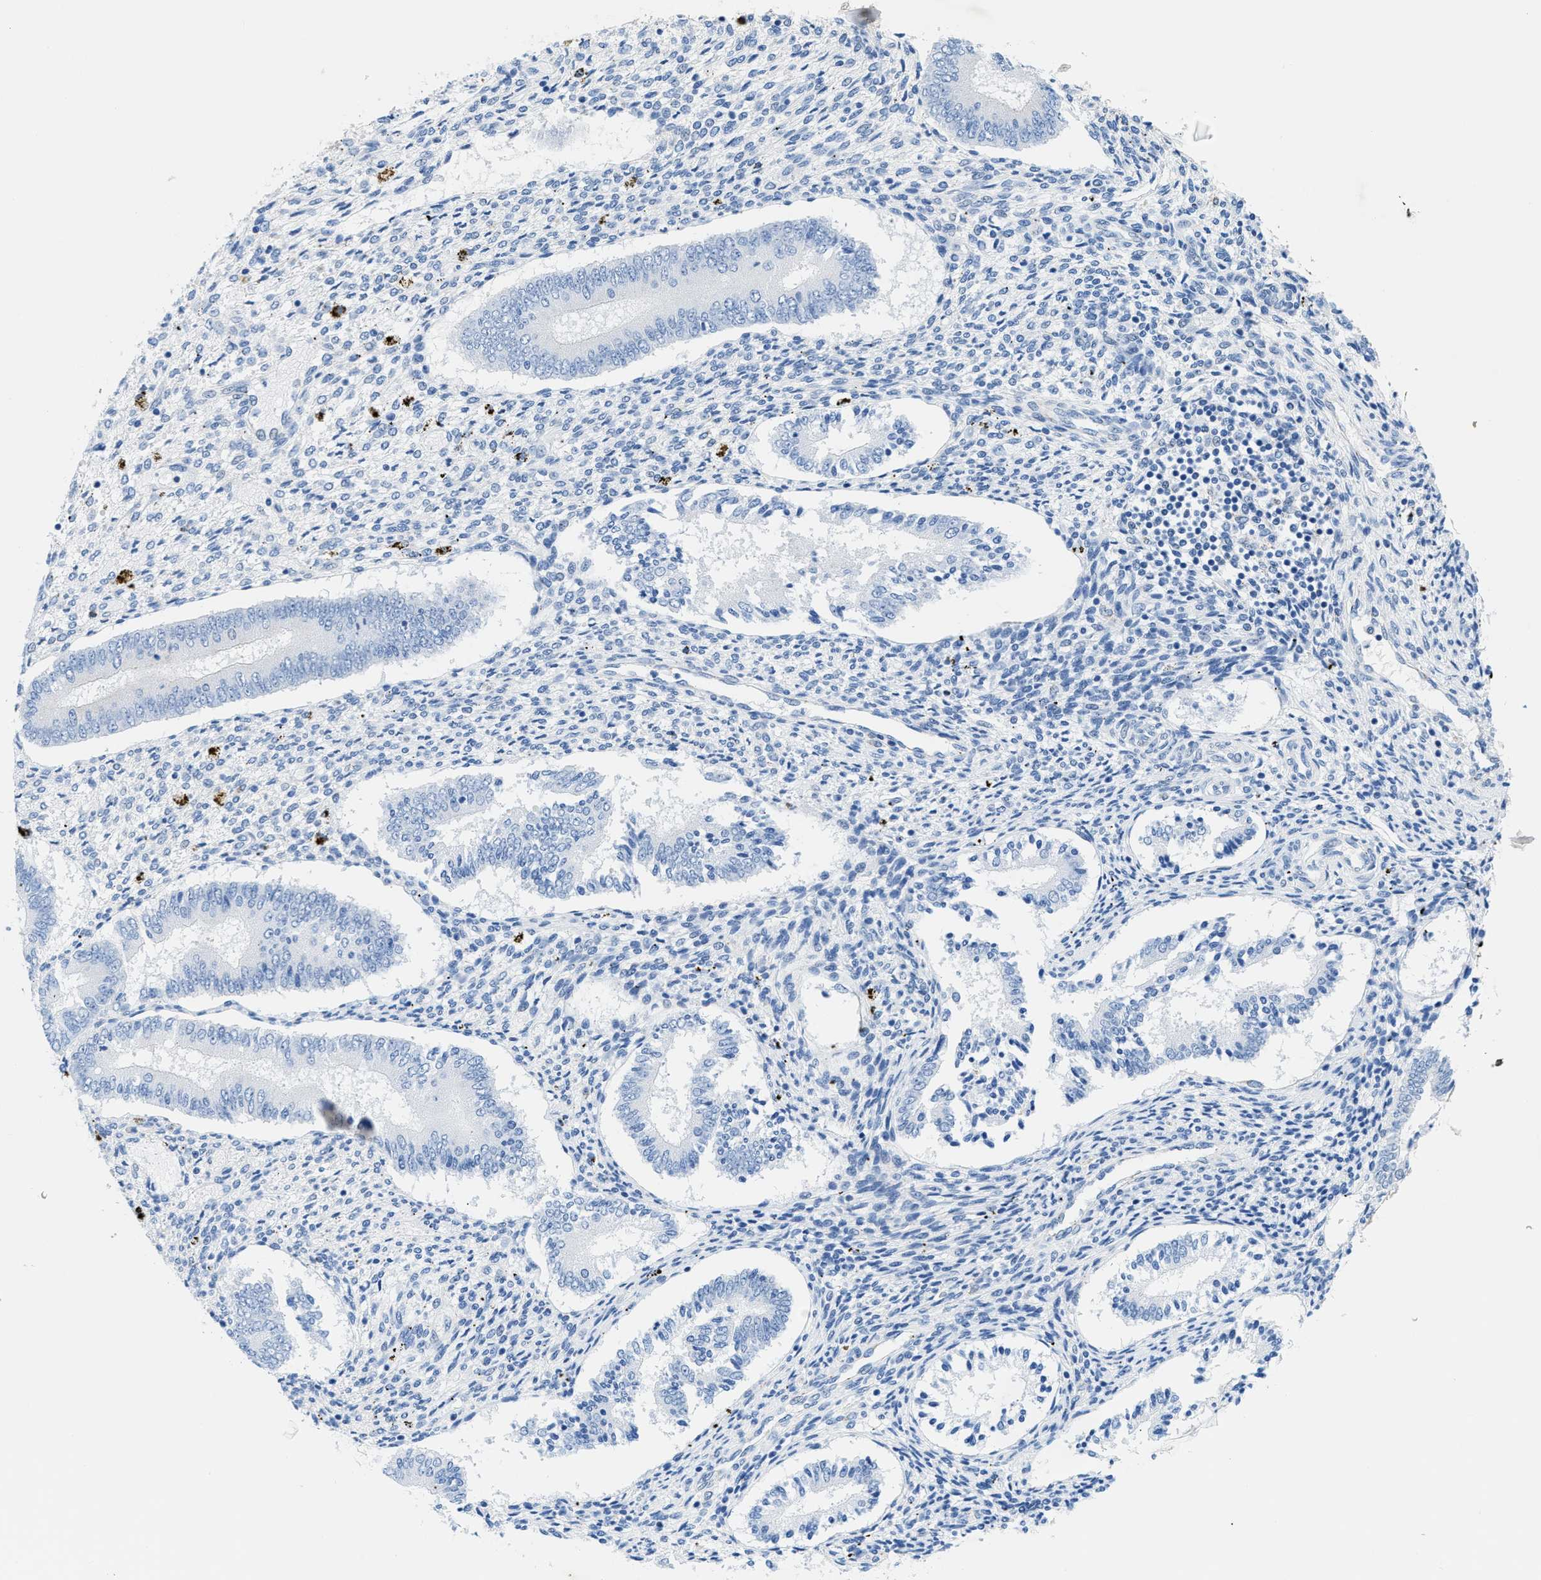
{"staining": {"intensity": "negative", "quantity": "none", "location": "none"}, "tissue": "endometrium", "cell_type": "Cells in endometrial stroma", "image_type": "normal", "snomed": [{"axis": "morphology", "description": "Normal tissue, NOS"}, {"axis": "topography", "description": "Endometrium"}], "caption": "DAB (3,3'-diaminobenzidine) immunohistochemical staining of benign human endometrium displays no significant positivity in cells in endometrial stroma. (Brightfield microscopy of DAB (3,3'-diaminobenzidine) immunohistochemistry at high magnification).", "gene": "FDCSP", "patient": {"sex": "female", "age": 42}}